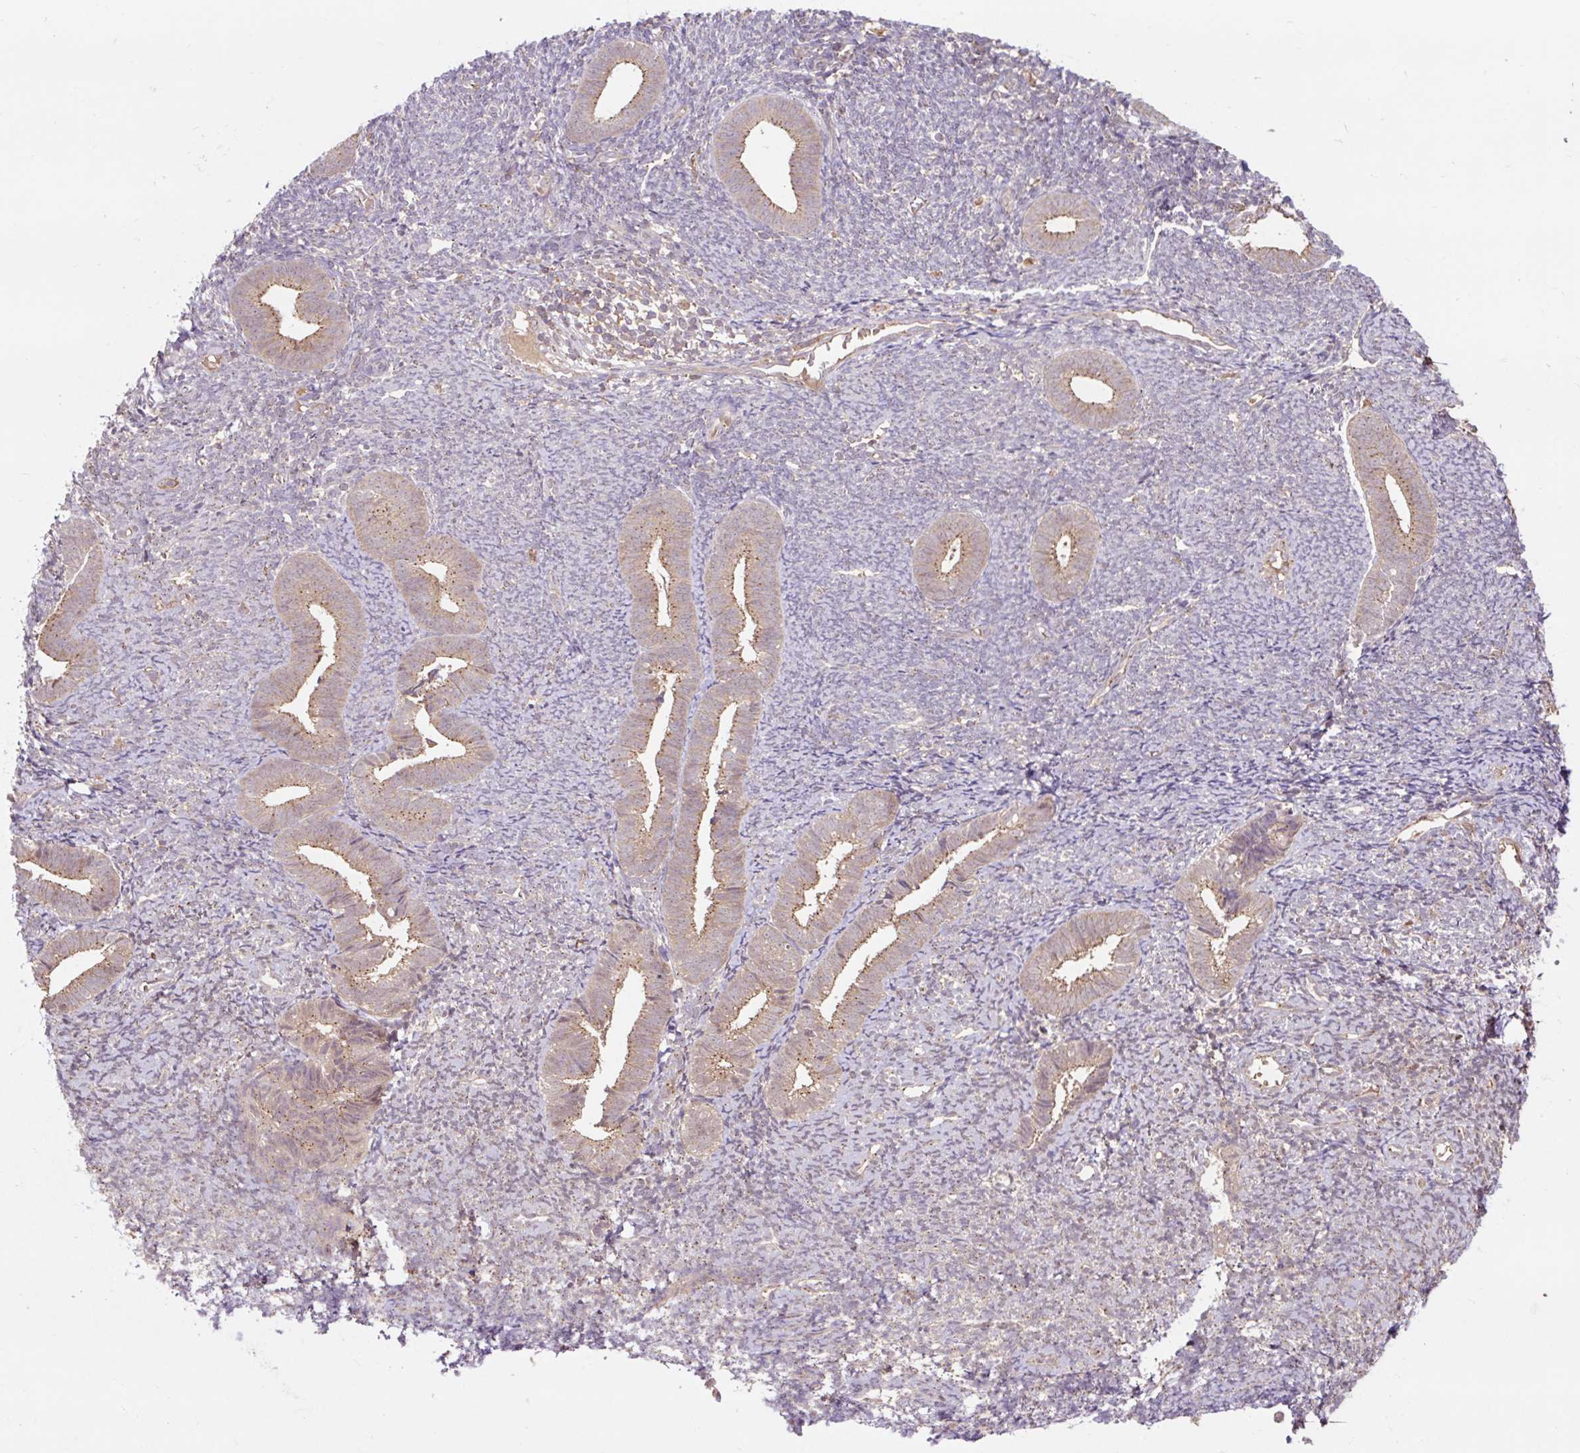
{"staining": {"intensity": "weak", "quantity": "<25%", "location": "cytoplasmic/membranous"}, "tissue": "endometrium", "cell_type": "Cells in endometrial stroma", "image_type": "normal", "snomed": [{"axis": "morphology", "description": "Normal tissue, NOS"}, {"axis": "topography", "description": "Endometrium"}], "caption": "DAB immunohistochemical staining of unremarkable endometrium demonstrates no significant positivity in cells in endometrial stroma. Nuclei are stained in blue.", "gene": "MMS19", "patient": {"sex": "female", "age": 39}}